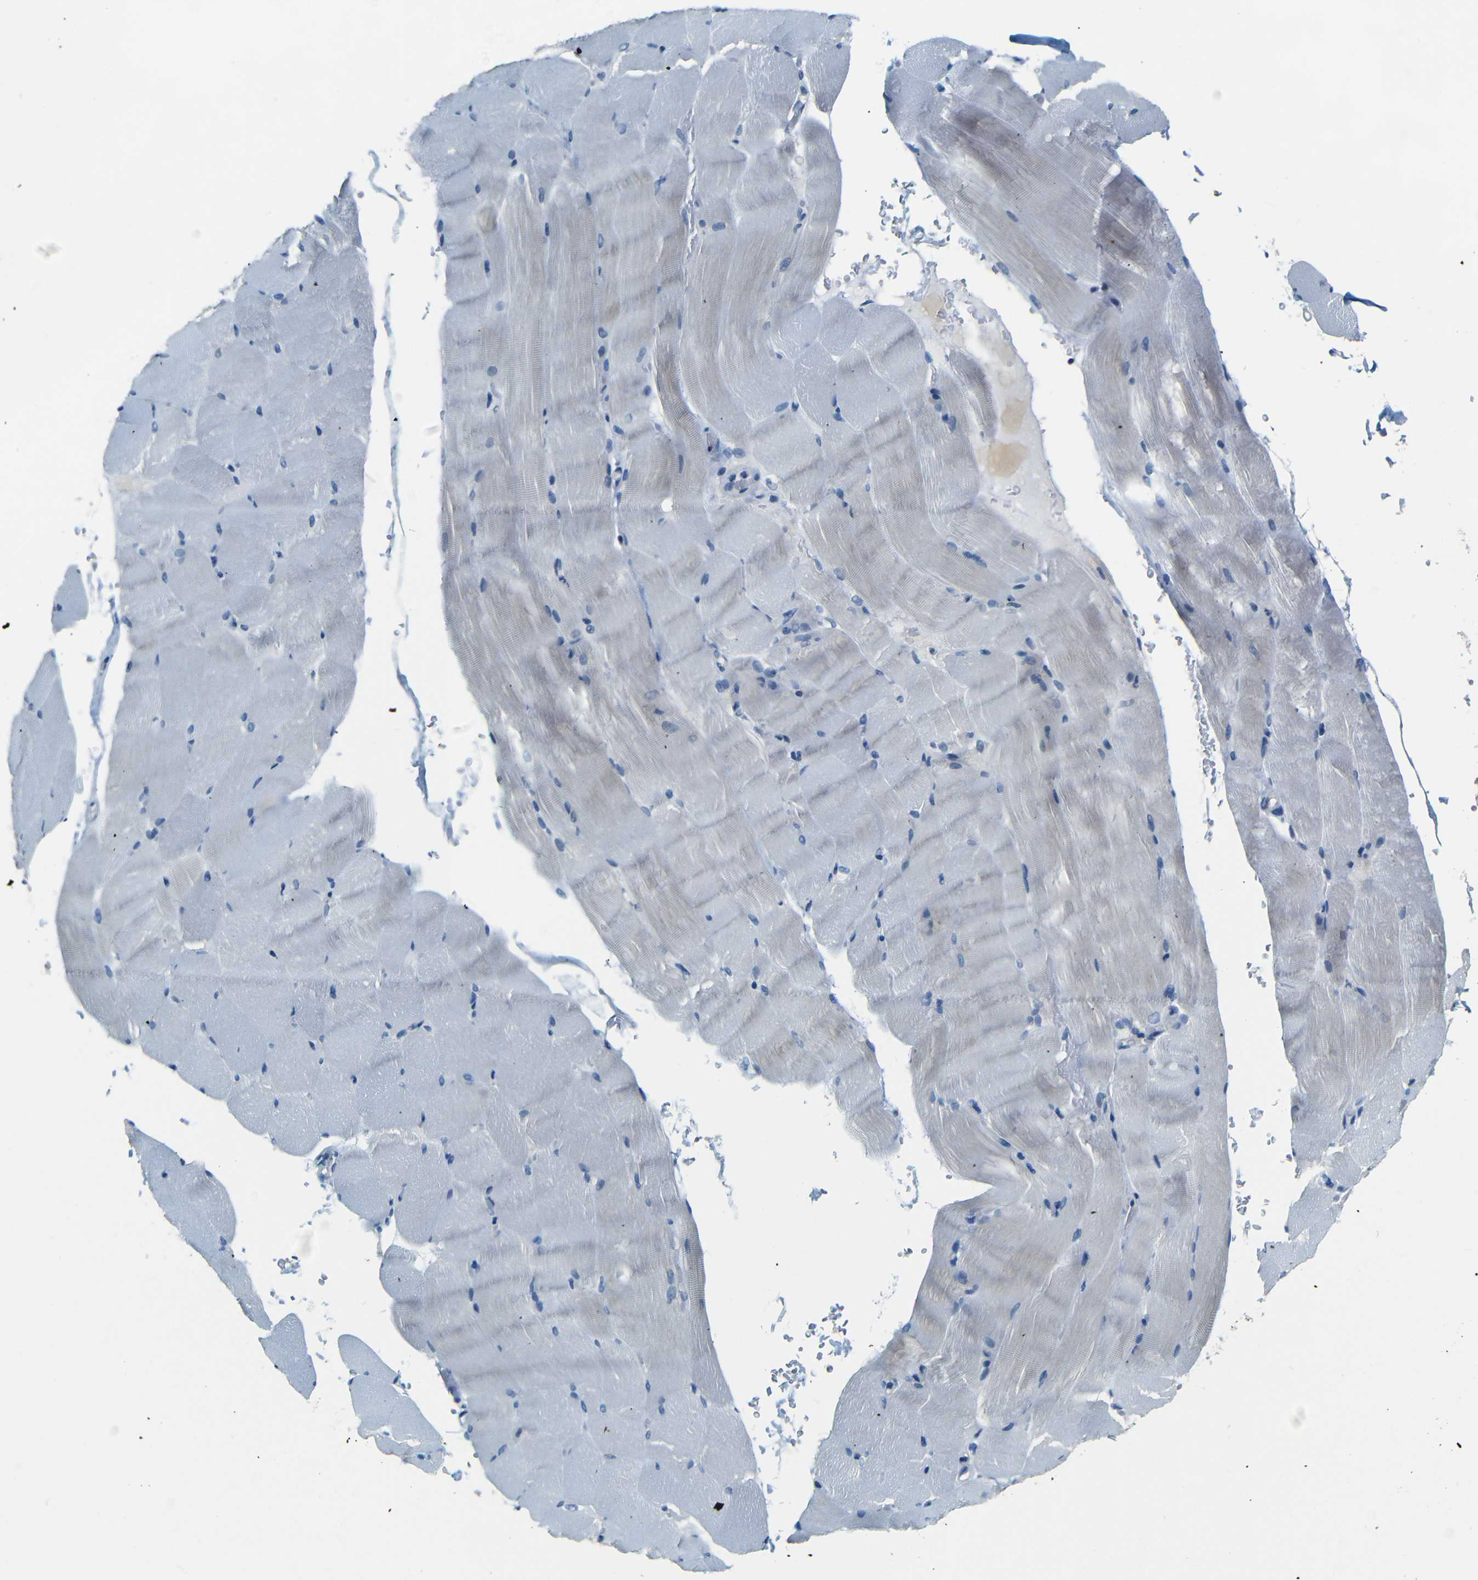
{"staining": {"intensity": "negative", "quantity": "none", "location": "none"}, "tissue": "skeletal muscle", "cell_type": "Myocytes", "image_type": "normal", "snomed": [{"axis": "morphology", "description": "Normal tissue, NOS"}, {"axis": "topography", "description": "Skeletal muscle"}, {"axis": "topography", "description": "Parathyroid gland"}], "caption": "The immunohistochemistry micrograph has no significant staining in myocytes of skeletal muscle. (Stains: DAB IHC with hematoxylin counter stain, Microscopy: brightfield microscopy at high magnification).", "gene": "ZMAT1", "patient": {"sex": "female", "age": 37}}